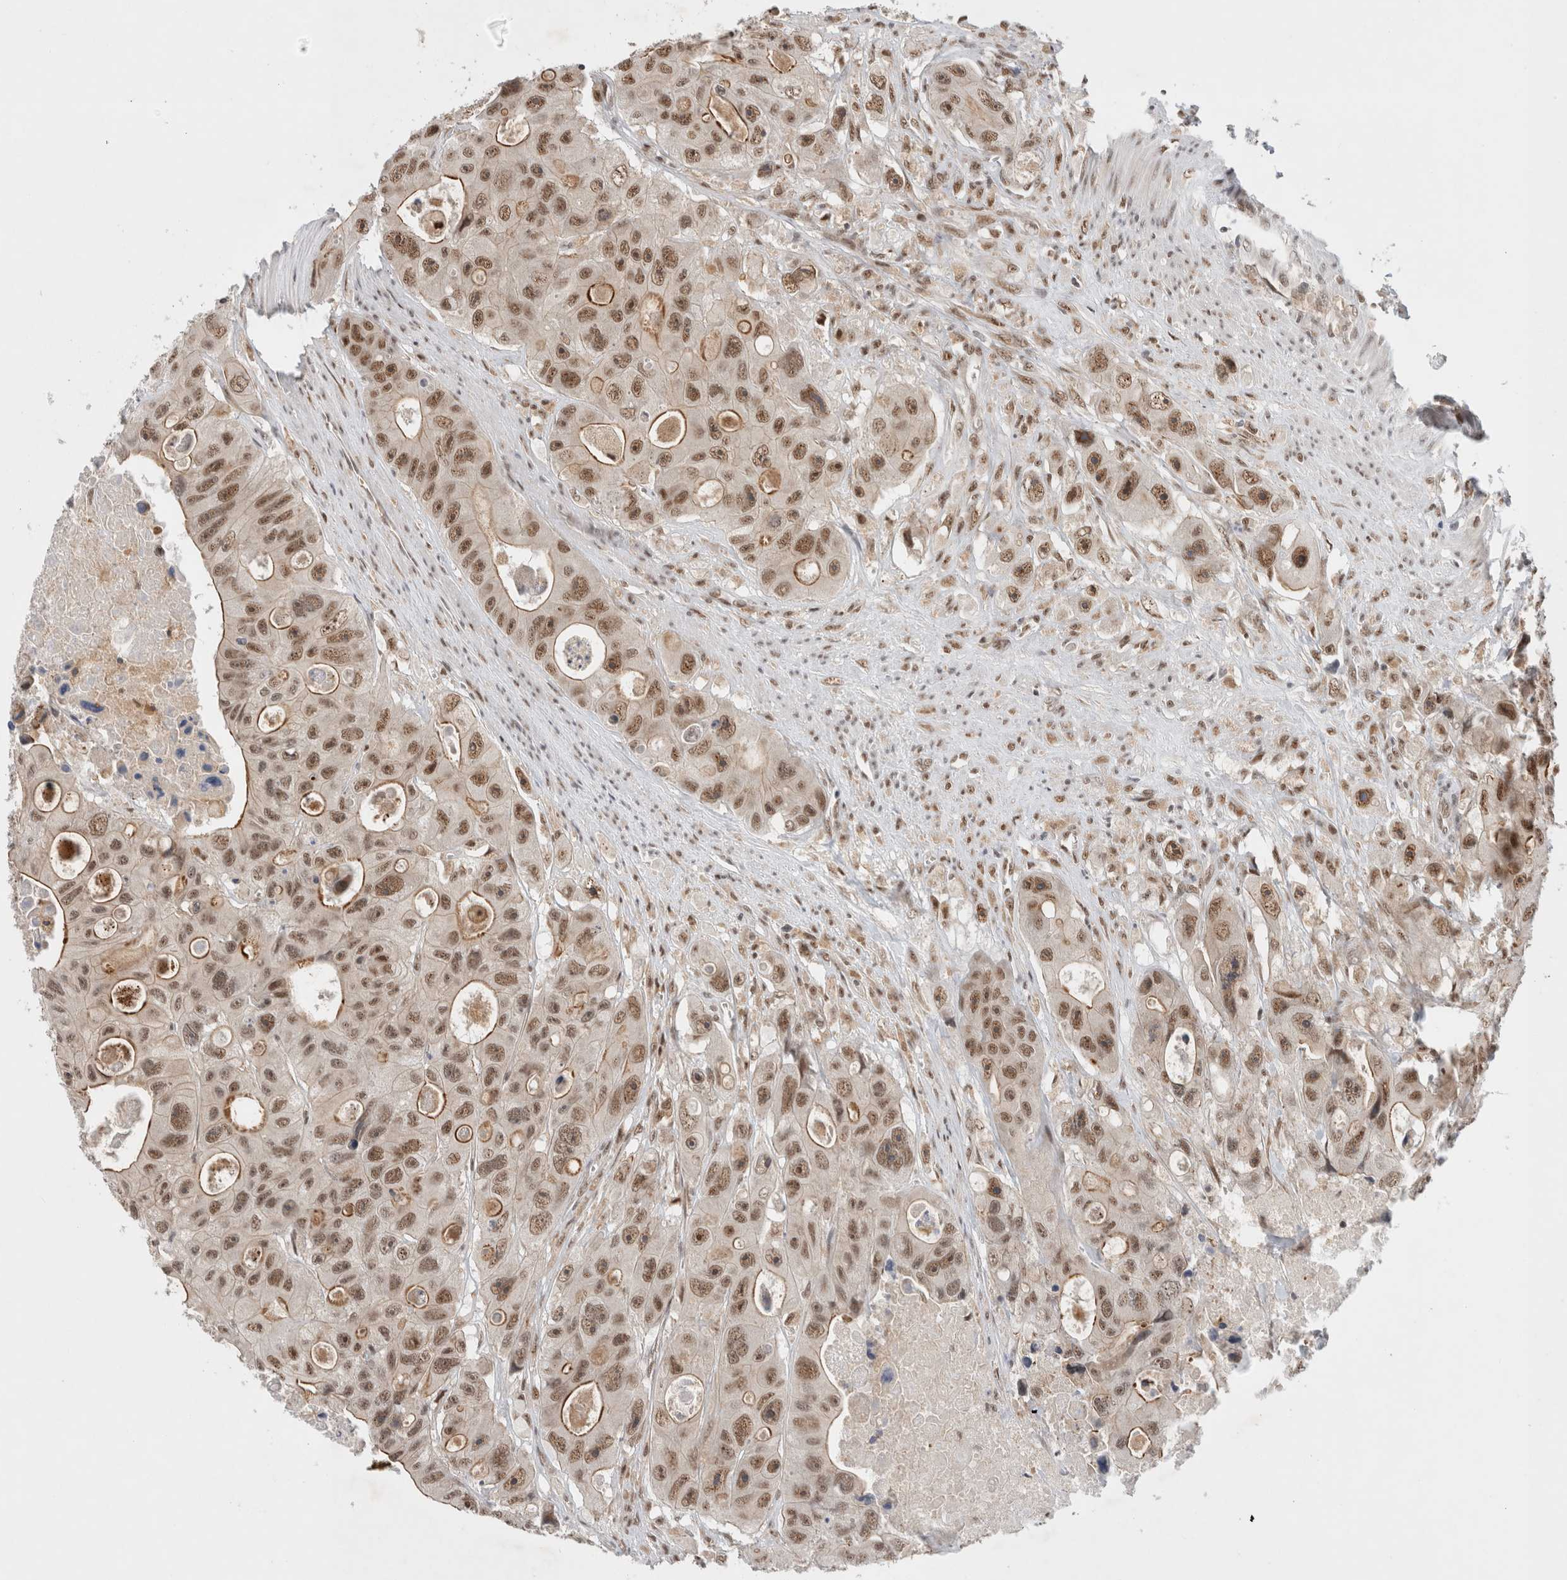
{"staining": {"intensity": "moderate", "quantity": ">75%", "location": "cytoplasmic/membranous,nuclear"}, "tissue": "colorectal cancer", "cell_type": "Tumor cells", "image_type": "cancer", "snomed": [{"axis": "morphology", "description": "Adenocarcinoma, NOS"}, {"axis": "topography", "description": "Colon"}], "caption": "This micrograph shows colorectal adenocarcinoma stained with immunohistochemistry to label a protein in brown. The cytoplasmic/membranous and nuclear of tumor cells show moderate positivity for the protein. Nuclei are counter-stained blue.", "gene": "NCAPG2", "patient": {"sex": "female", "age": 46}}